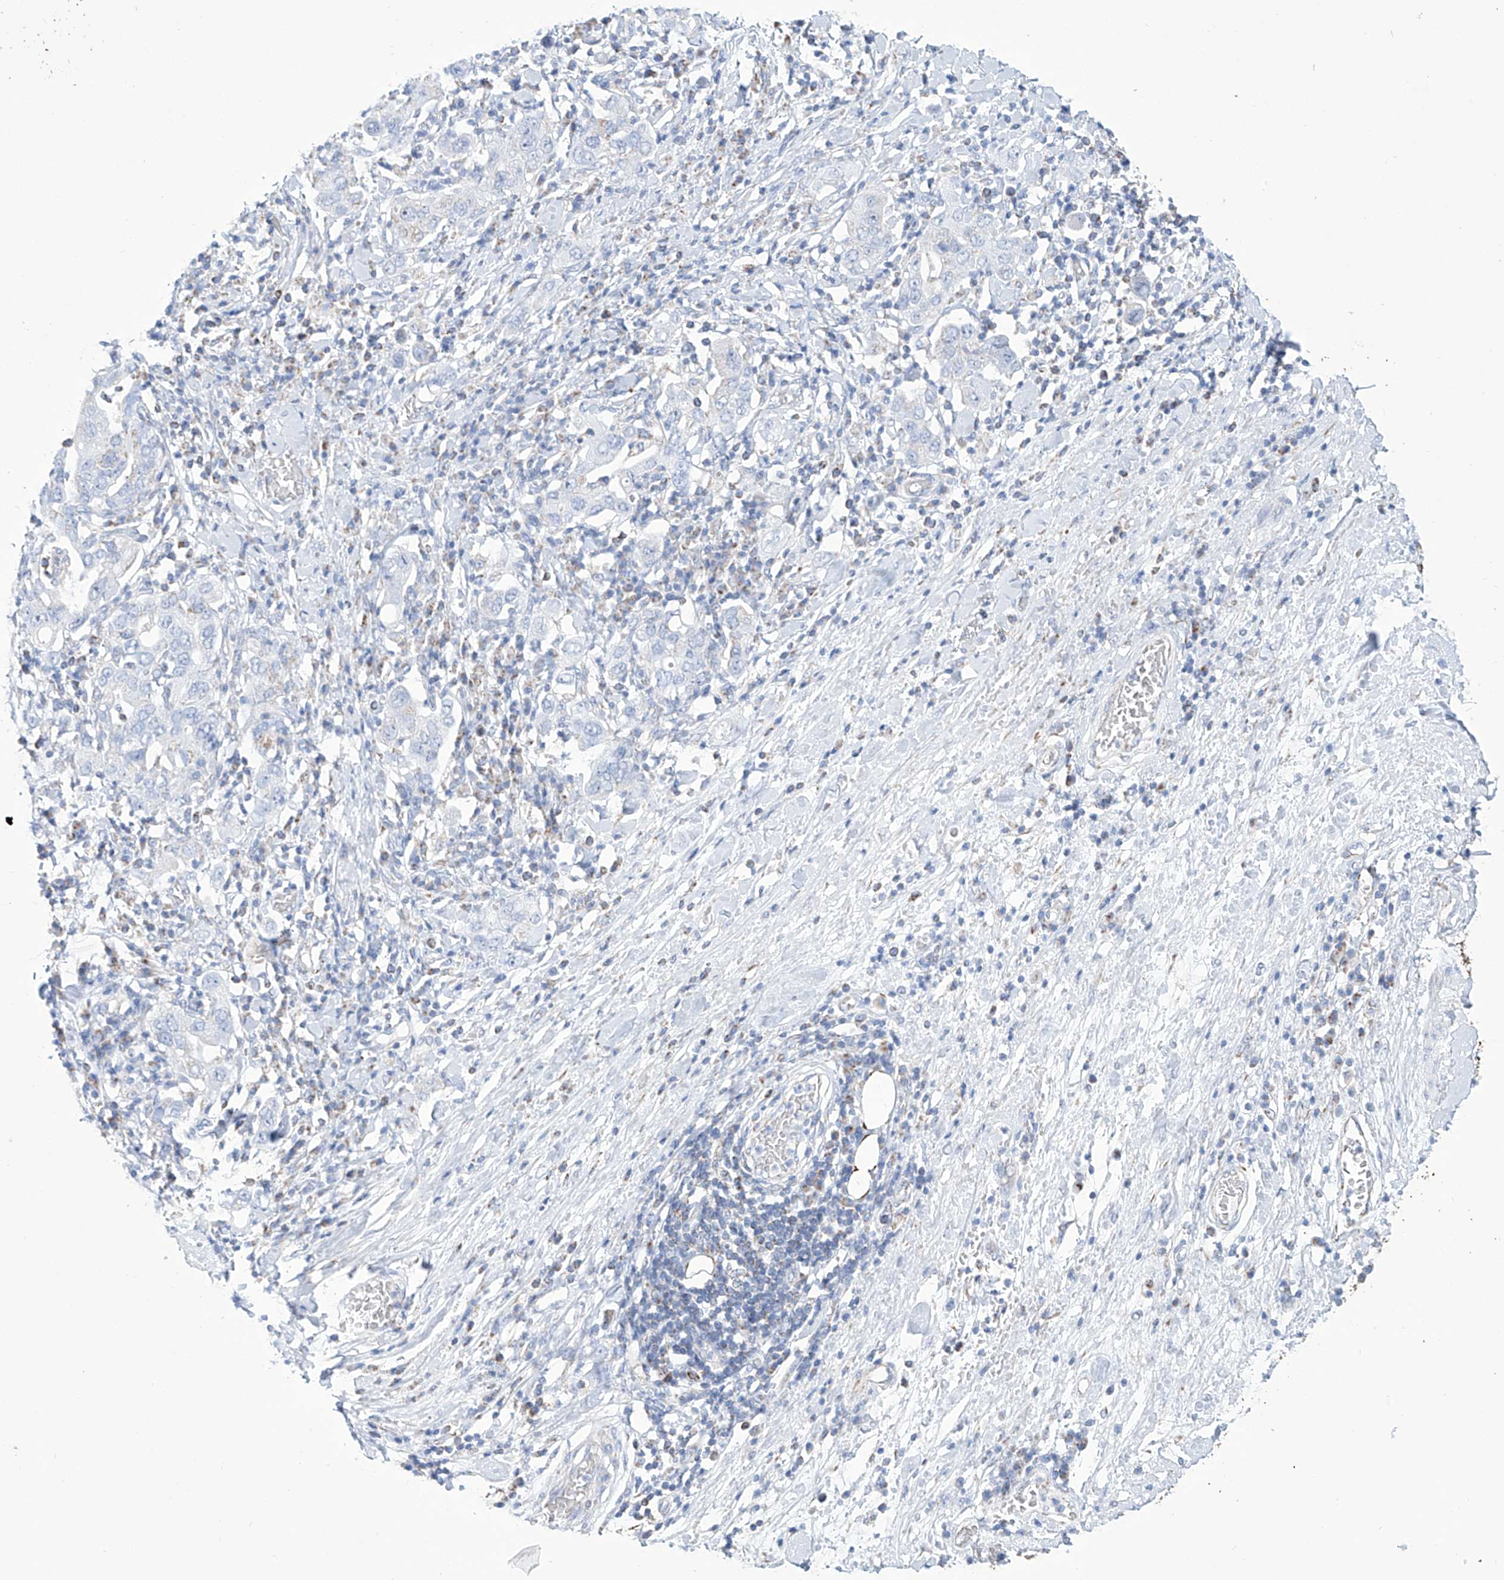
{"staining": {"intensity": "negative", "quantity": "none", "location": "none"}, "tissue": "stomach cancer", "cell_type": "Tumor cells", "image_type": "cancer", "snomed": [{"axis": "morphology", "description": "Adenocarcinoma, NOS"}, {"axis": "topography", "description": "Stomach, upper"}], "caption": "Immunohistochemical staining of human stomach cancer (adenocarcinoma) shows no significant positivity in tumor cells.", "gene": "ALDH6A1", "patient": {"sex": "male", "age": 62}}